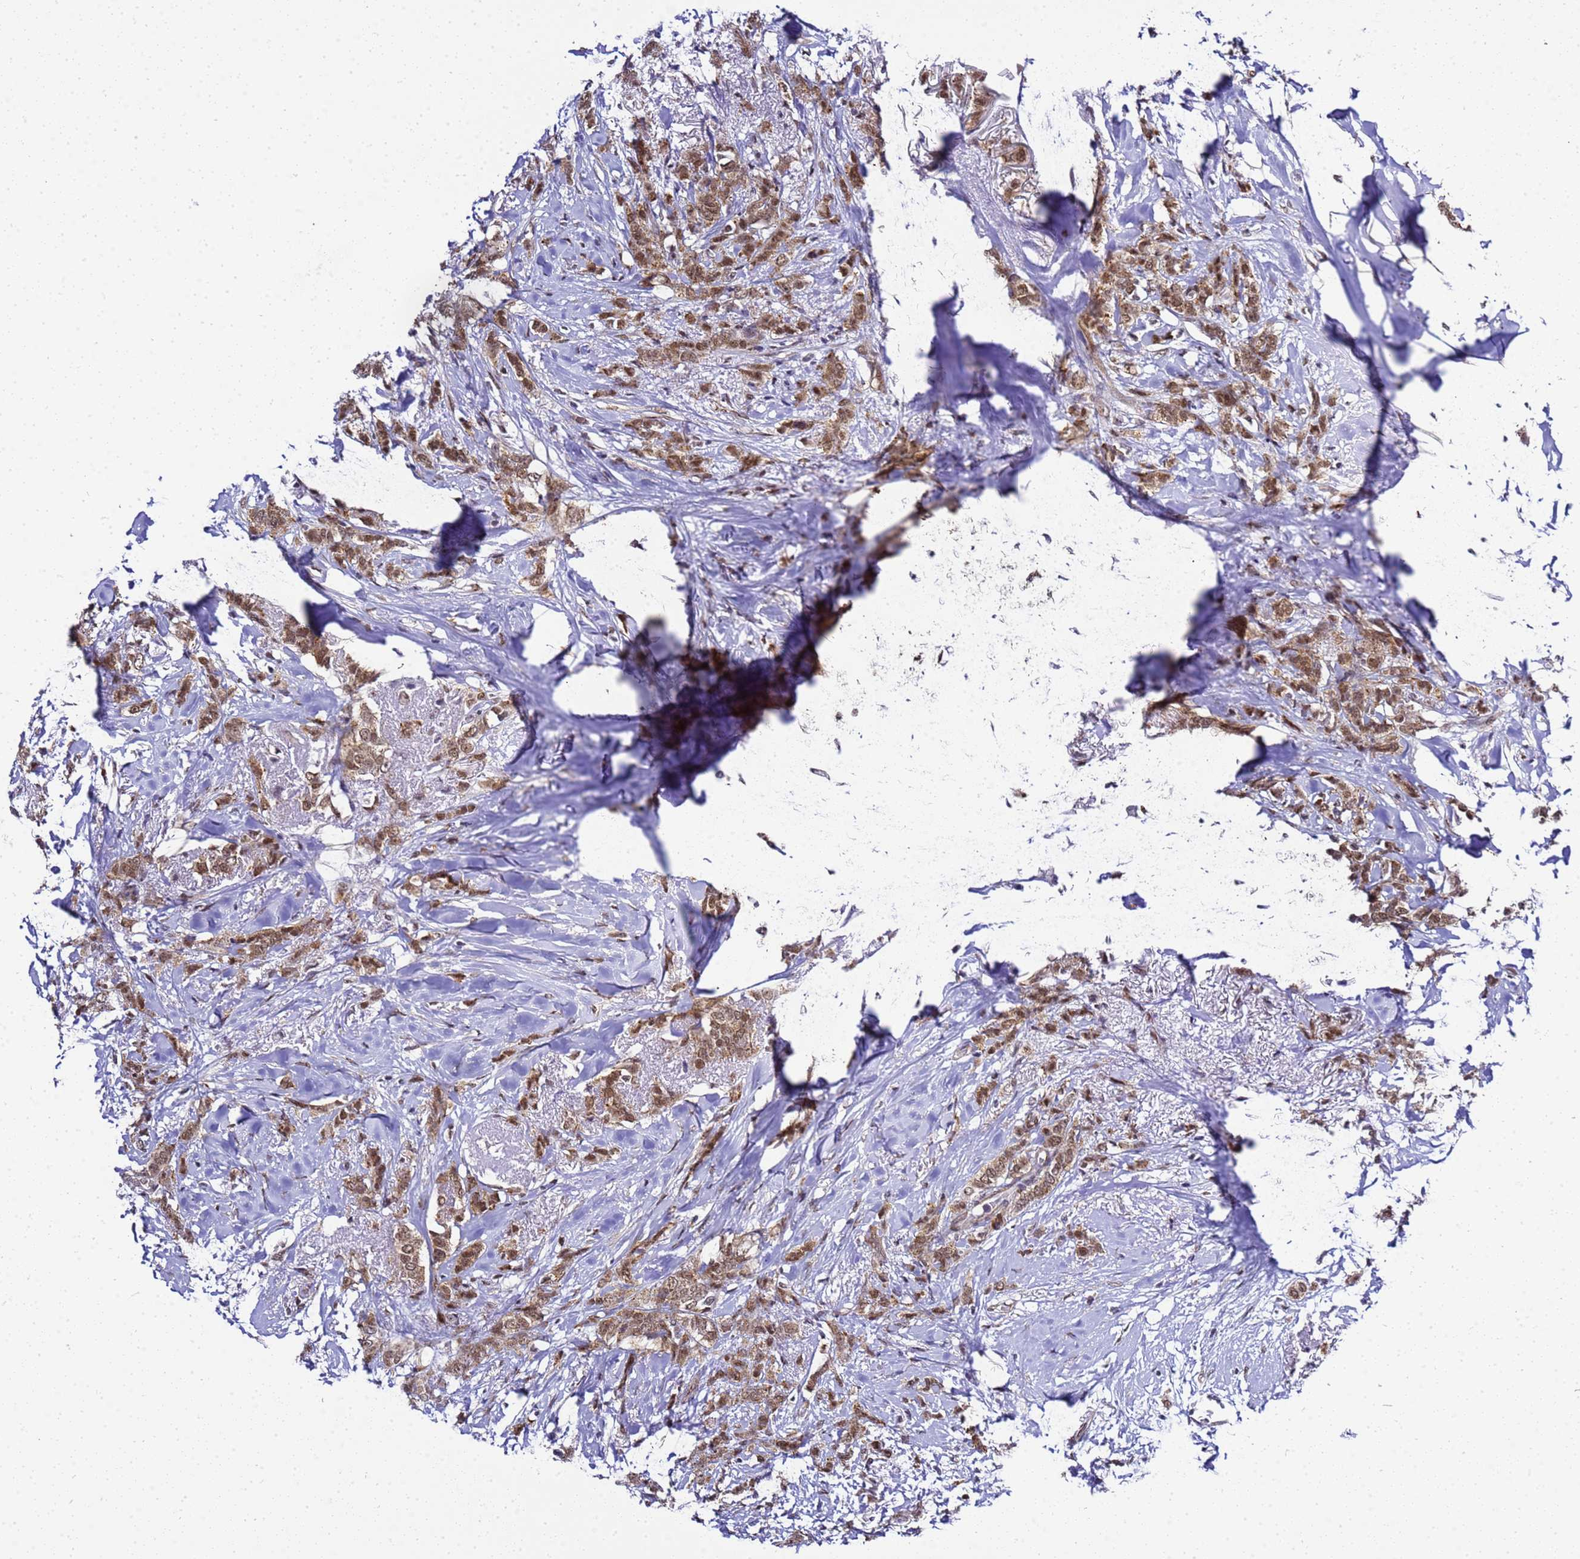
{"staining": {"intensity": "moderate", "quantity": ">75%", "location": "cytoplasmic/membranous,nuclear"}, "tissue": "breast cancer", "cell_type": "Tumor cells", "image_type": "cancer", "snomed": [{"axis": "morphology", "description": "Duct carcinoma"}, {"axis": "topography", "description": "Breast"}], "caption": "The photomicrograph exhibits immunohistochemical staining of invasive ductal carcinoma (breast). There is moderate cytoplasmic/membranous and nuclear positivity is identified in about >75% of tumor cells. The staining was performed using DAB to visualize the protein expression in brown, while the nuclei were stained in blue with hematoxylin (Magnification: 20x).", "gene": "SMN1", "patient": {"sex": "female", "age": 72}}